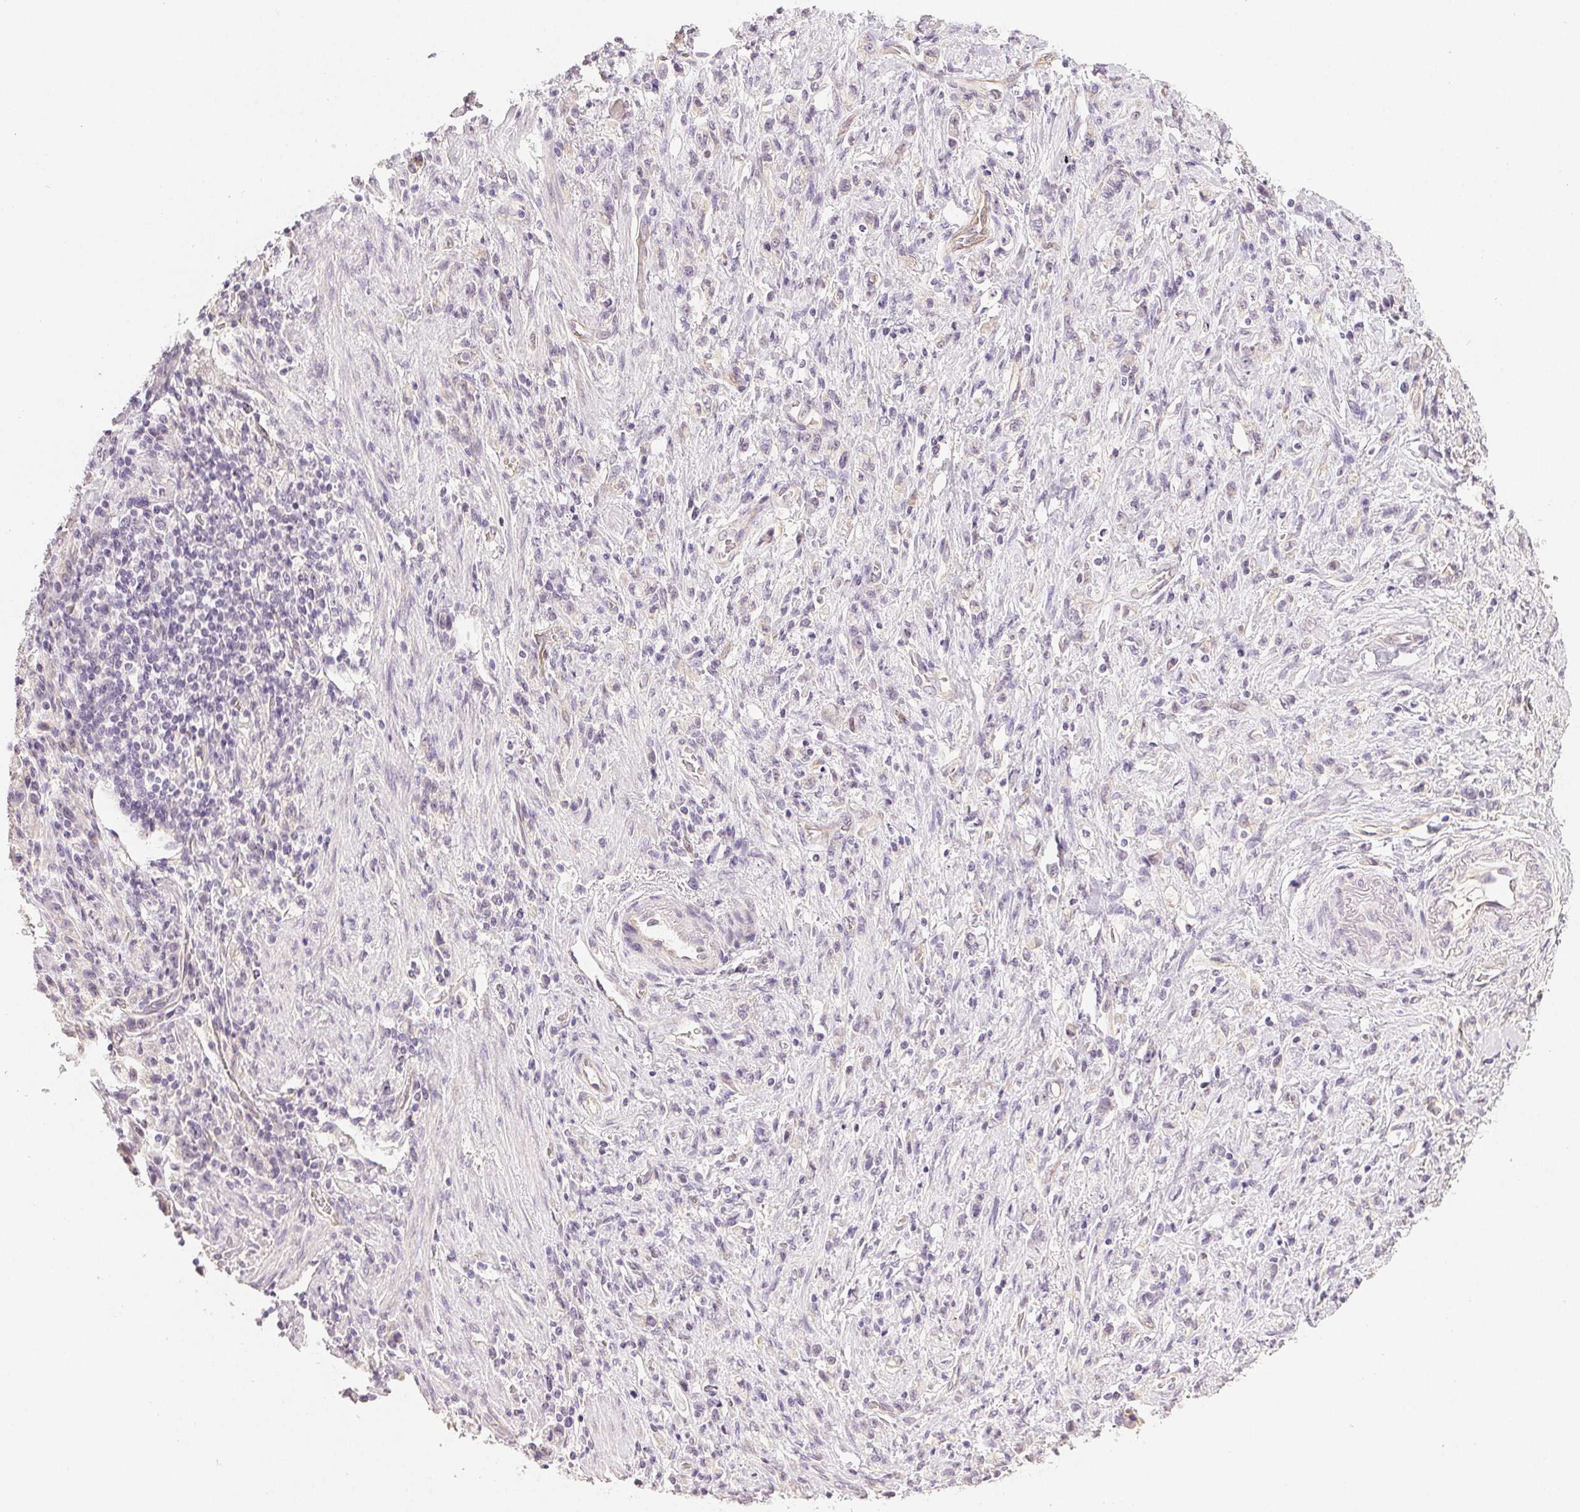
{"staining": {"intensity": "negative", "quantity": "none", "location": "none"}, "tissue": "stomach cancer", "cell_type": "Tumor cells", "image_type": "cancer", "snomed": [{"axis": "morphology", "description": "Adenocarcinoma, NOS"}, {"axis": "topography", "description": "Stomach"}], "caption": "There is no significant positivity in tumor cells of adenocarcinoma (stomach).", "gene": "PLCB1", "patient": {"sex": "male", "age": 77}}